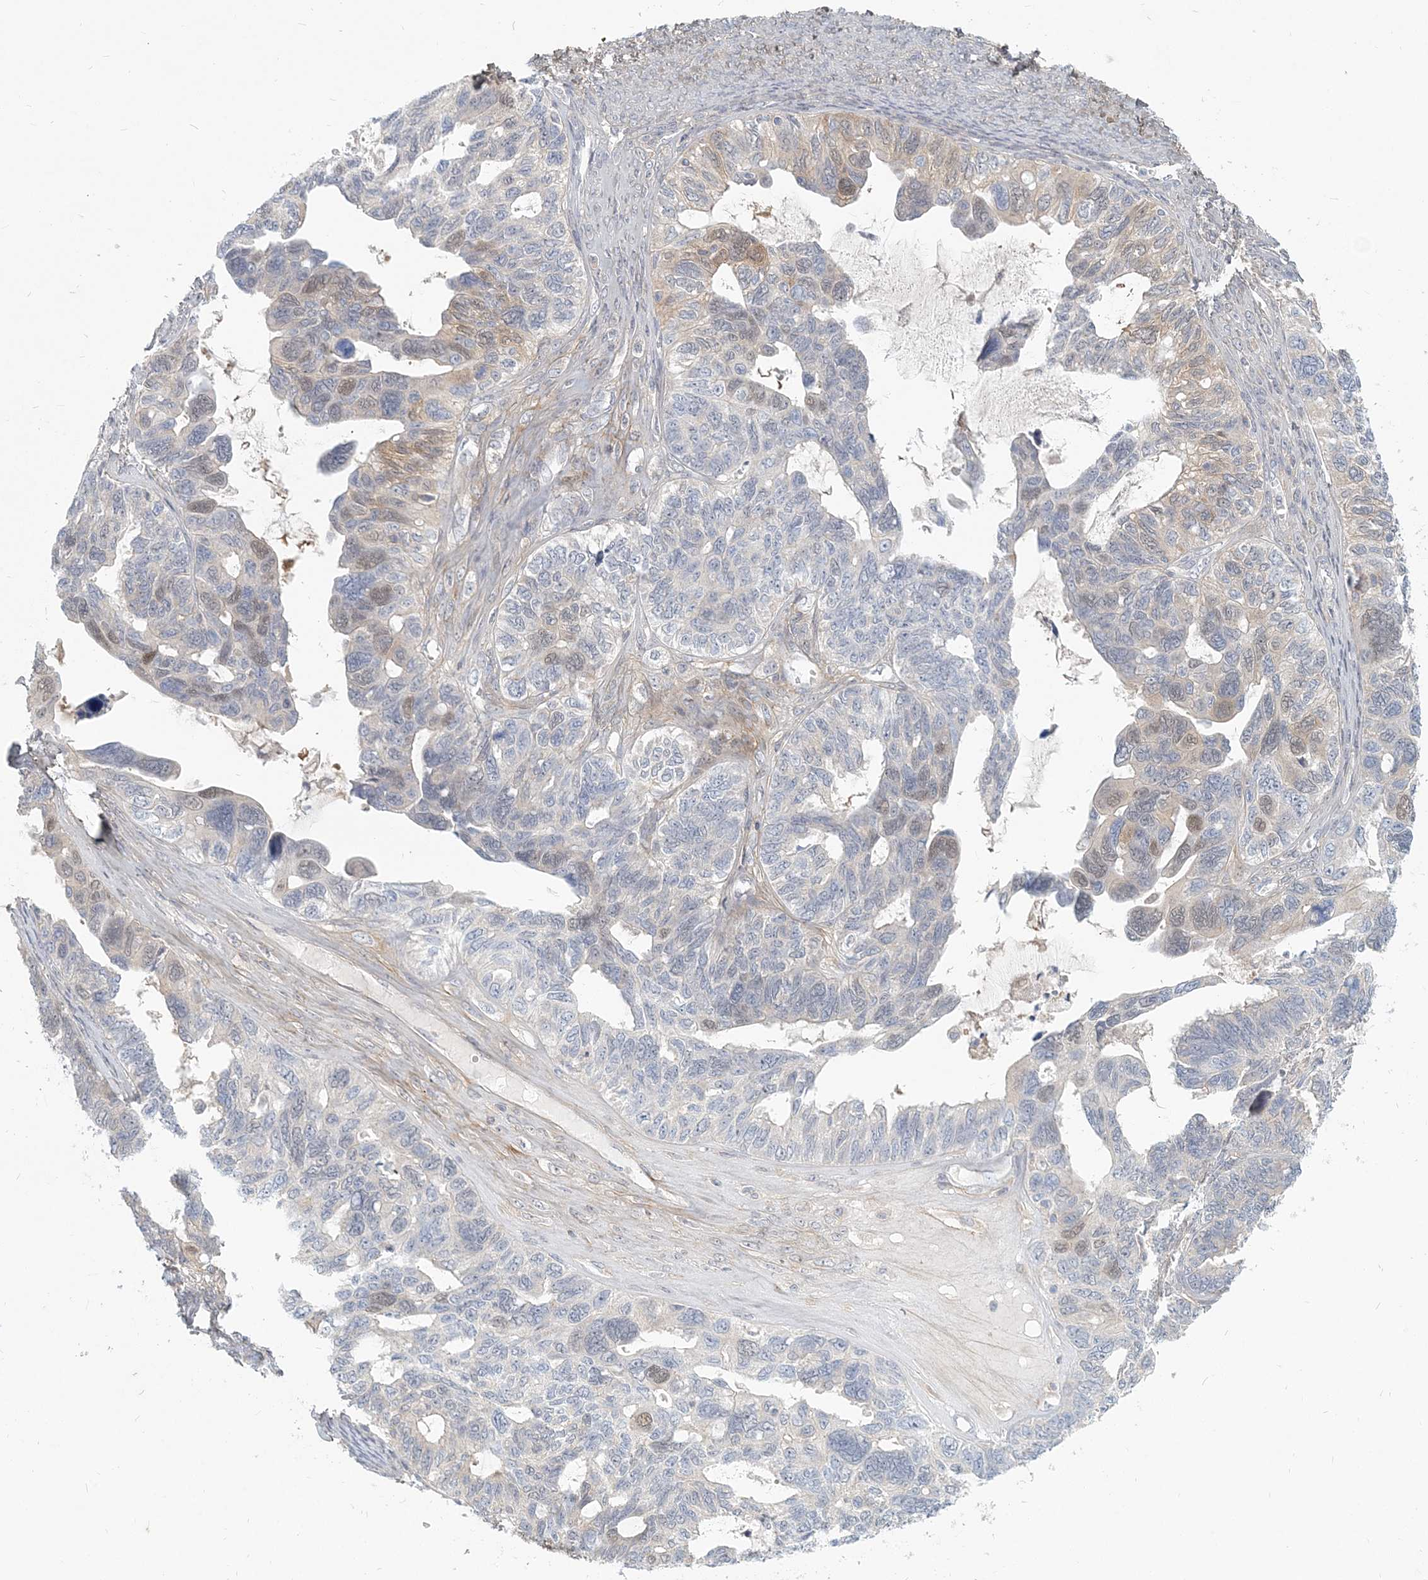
{"staining": {"intensity": "weak", "quantity": "<25%", "location": "cytoplasmic/membranous,nuclear"}, "tissue": "ovarian cancer", "cell_type": "Tumor cells", "image_type": "cancer", "snomed": [{"axis": "morphology", "description": "Cystadenocarcinoma, serous, NOS"}, {"axis": "topography", "description": "Ovary"}], "caption": "Immunohistochemistry of human ovarian cancer (serous cystadenocarcinoma) demonstrates no positivity in tumor cells. Brightfield microscopy of IHC stained with DAB (3,3'-diaminobenzidine) (brown) and hematoxylin (blue), captured at high magnification.", "gene": "GMPPA", "patient": {"sex": "female", "age": 79}}